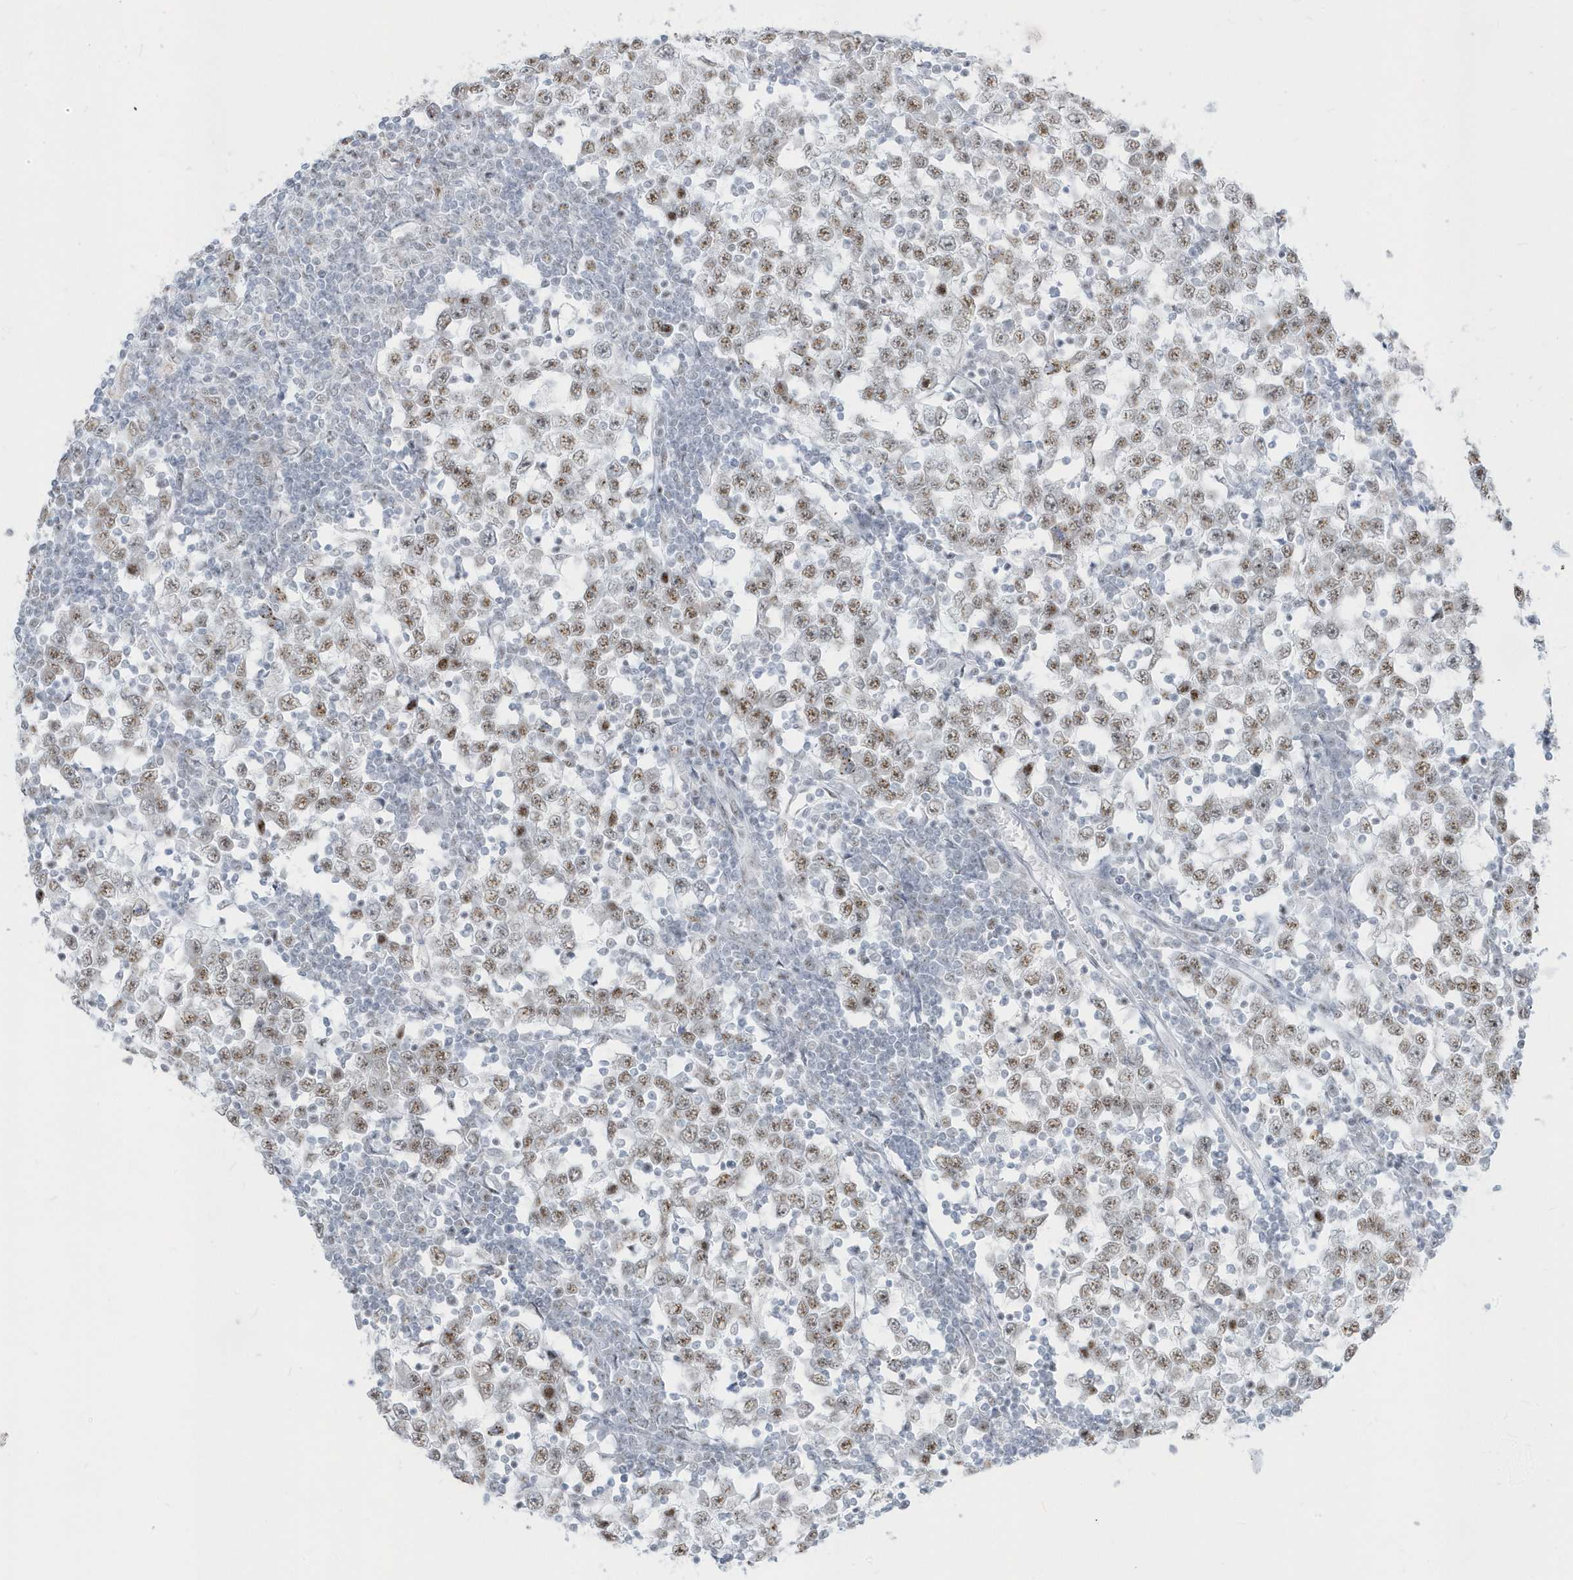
{"staining": {"intensity": "moderate", "quantity": ">75%", "location": "nuclear"}, "tissue": "testis cancer", "cell_type": "Tumor cells", "image_type": "cancer", "snomed": [{"axis": "morphology", "description": "Seminoma, NOS"}, {"axis": "topography", "description": "Testis"}], "caption": "IHC histopathology image of neoplastic tissue: testis seminoma stained using IHC shows medium levels of moderate protein expression localized specifically in the nuclear of tumor cells, appearing as a nuclear brown color.", "gene": "PLEKHN1", "patient": {"sex": "male", "age": 65}}